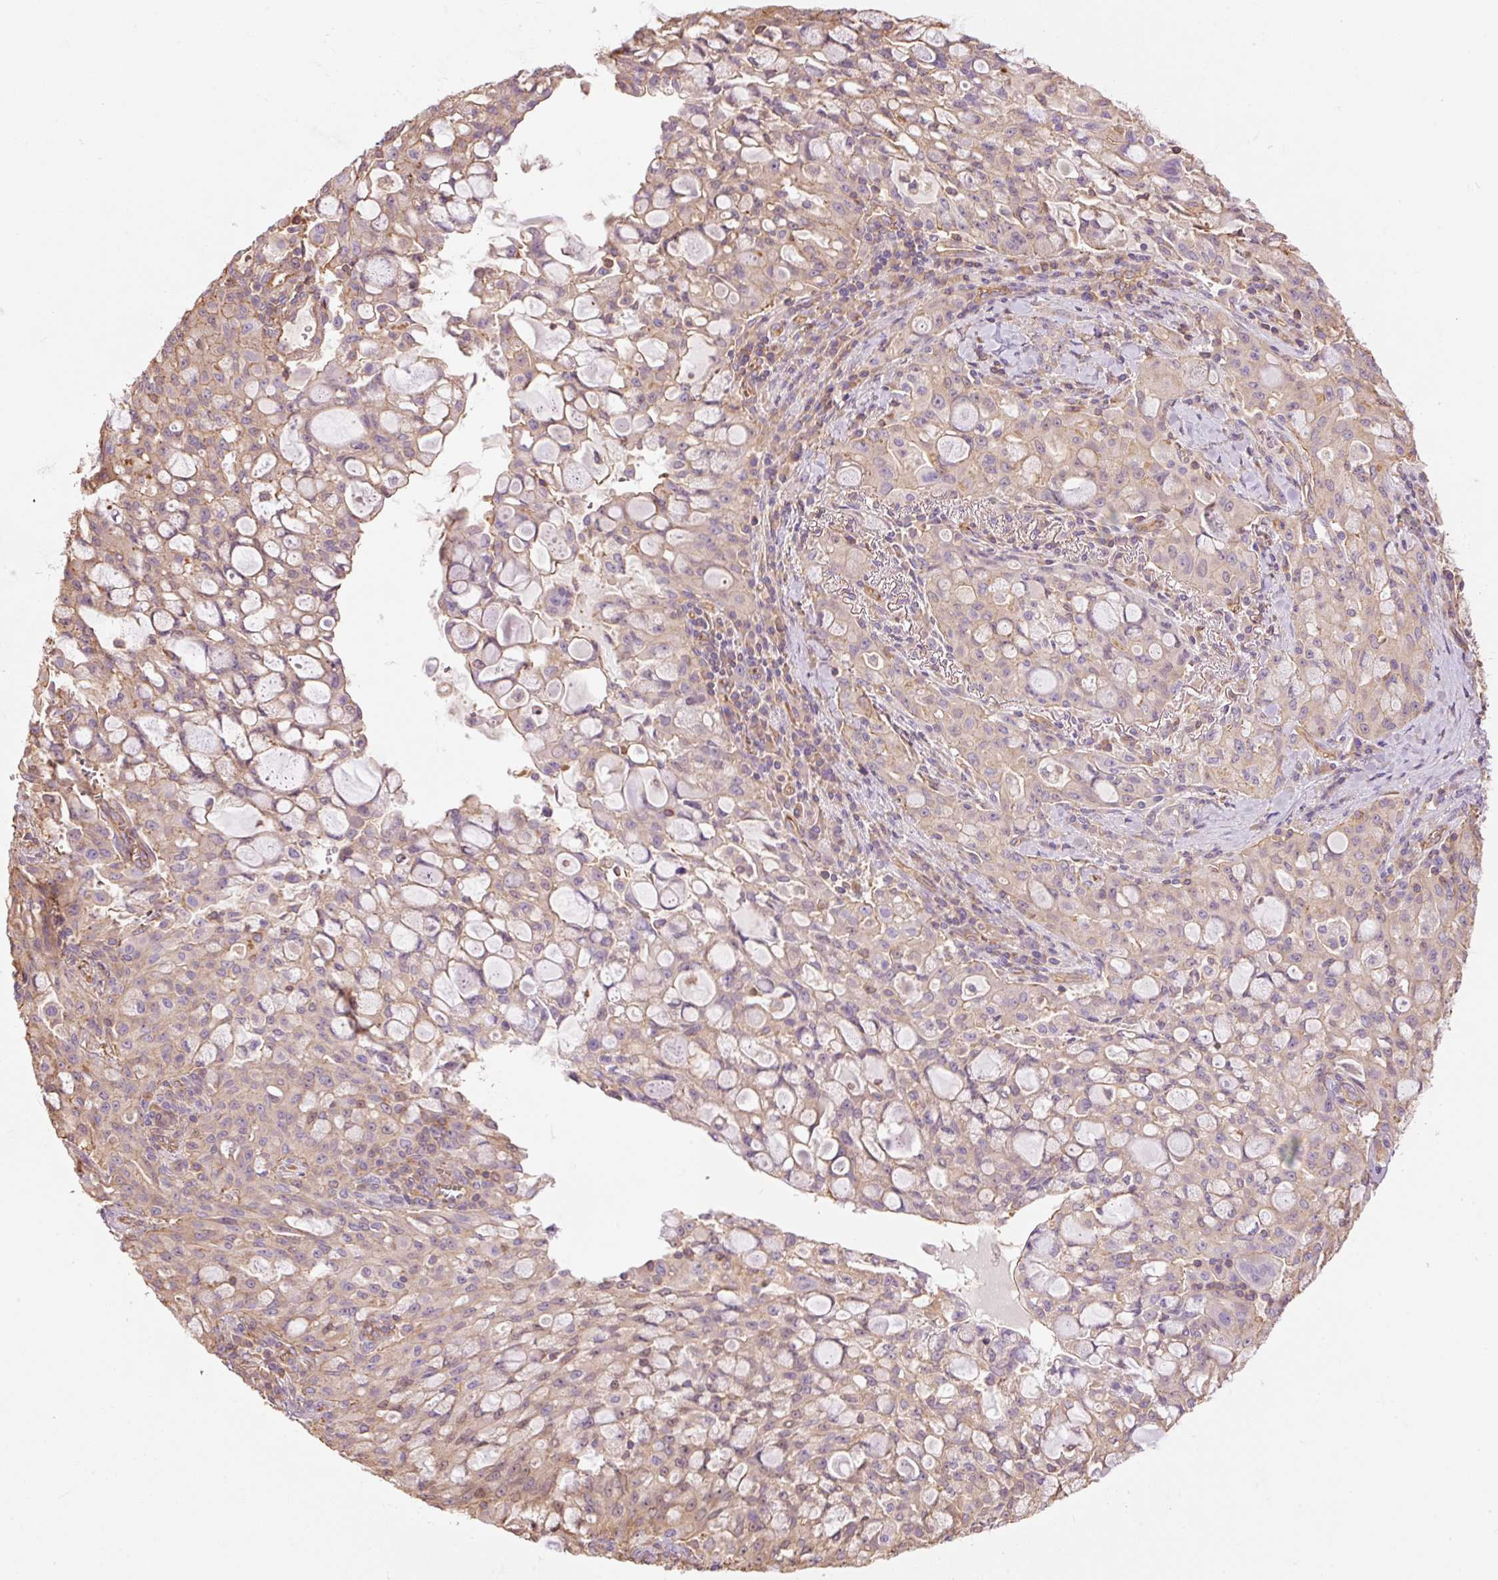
{"staining": {"intensity": "weak", "quantity": "<25%", "location": "cytoplasmic/membranous"}, "tissue": "lung cancer", "cell_type": "Tumor cells", "image_type": "cancer", "snomed": [{"axis": "morphology", "description": "Adenocarcinoma, NOS"}, {"axis": "topography", "description": "Lung"}], "caption": "This is a photomicrograph of IHC staining of adenocarcinoma (lung), which shows no staining in tumor cells. The staining was performed using DAB to visualize the protein expression in brown, while the nuclei were stained in blue with hematoxylin (Magnification: 20x).", "gene": "PPP1R1B", "patient": {"sex": "female", "age": 44}}